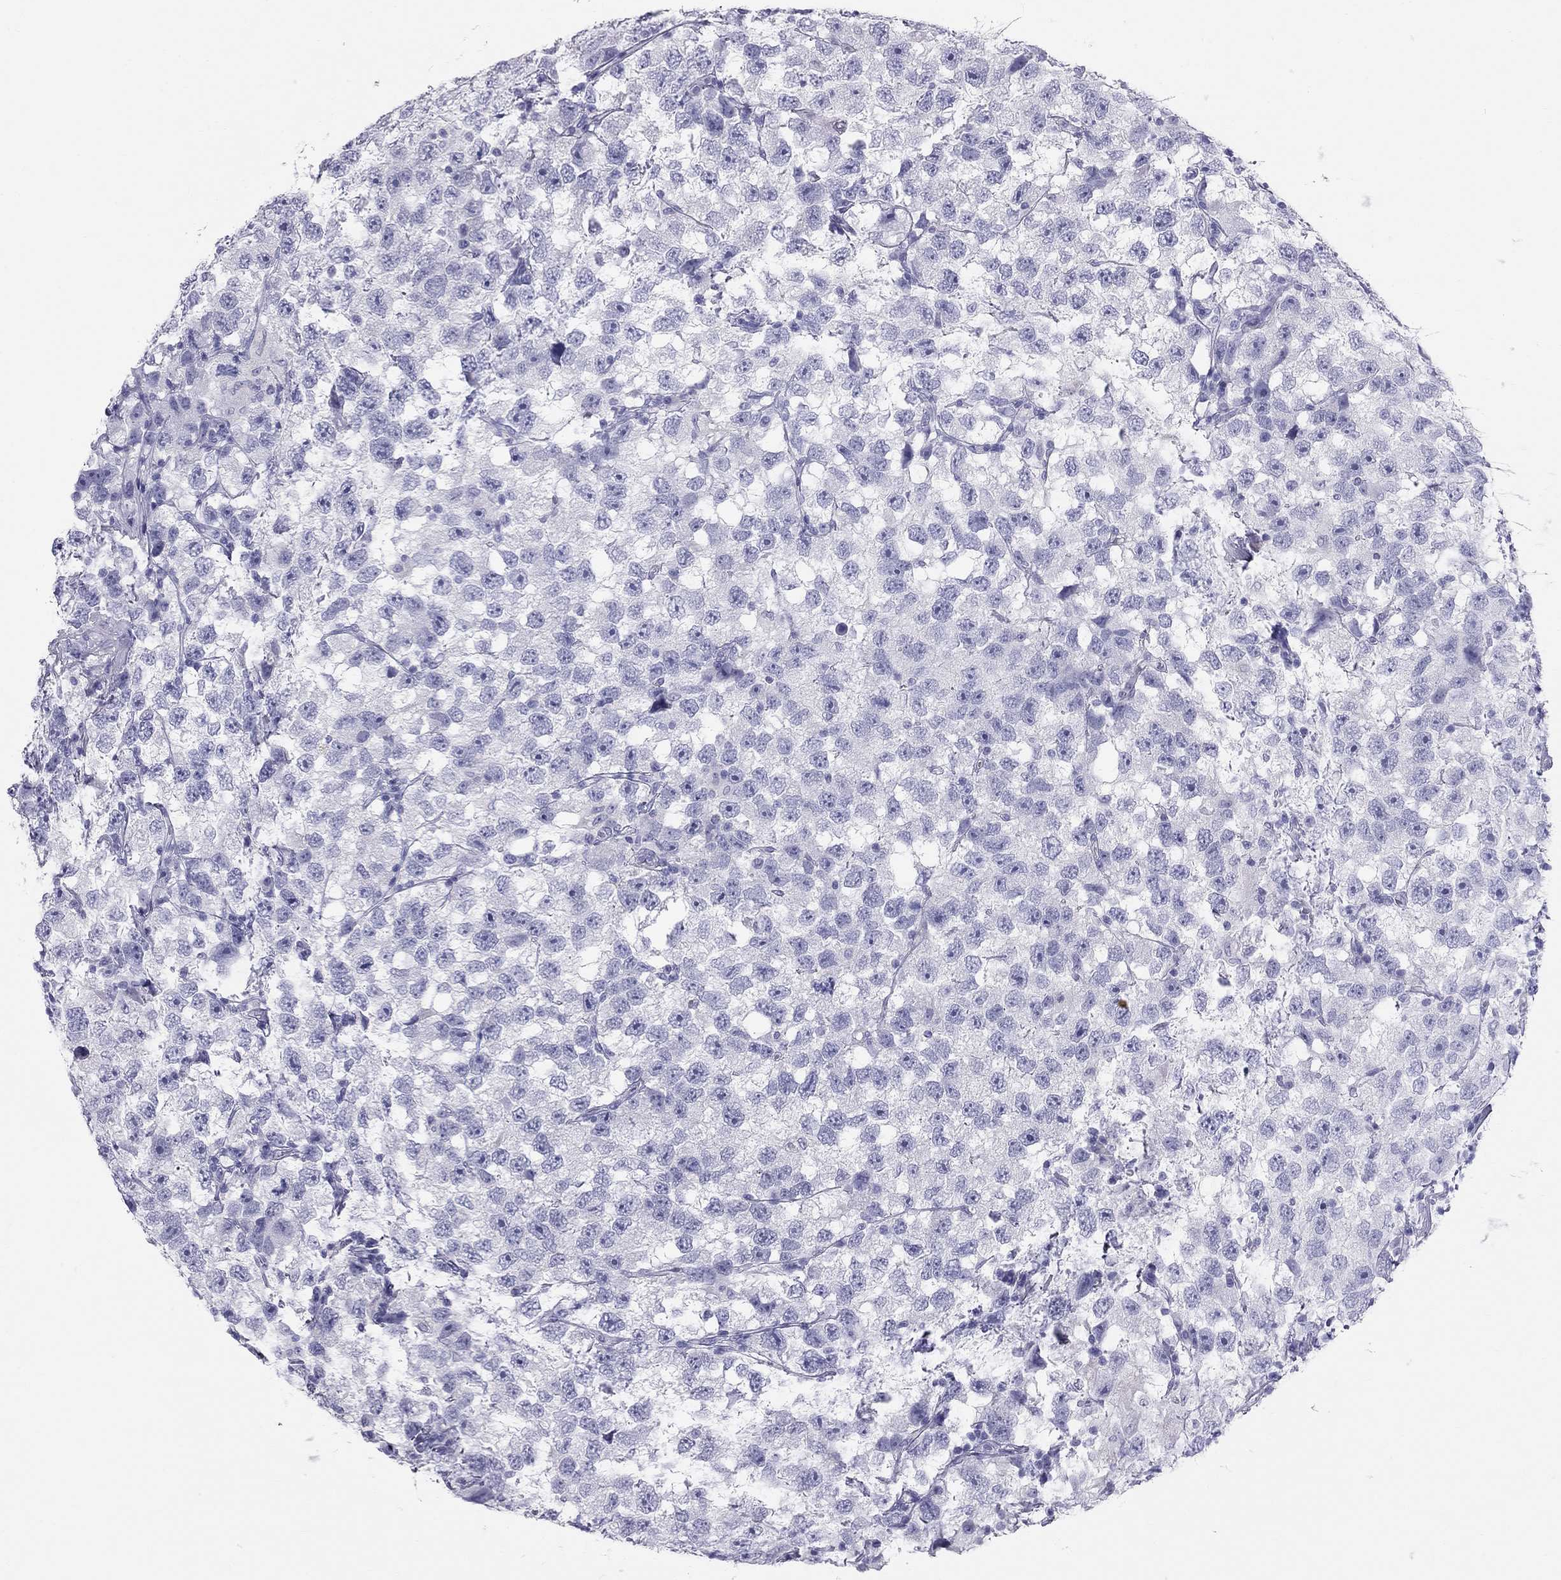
{"staining": {"intensity": "negative", "quantity": "none", "location": "none"}, "tissue": "testis cancer", "cell_type": "Tumor cells", "image_type": "cancer", "snomed": [{"axis": "morphology", "description": "Seminoma, NOS"}, {"axis": "topography", "description": "Testis"}], "caption": "Tumor cells are negative for protein expression in human testis cancer.", "gene": "TRPM3", "patient": {"sex": "male", "age": 26}}